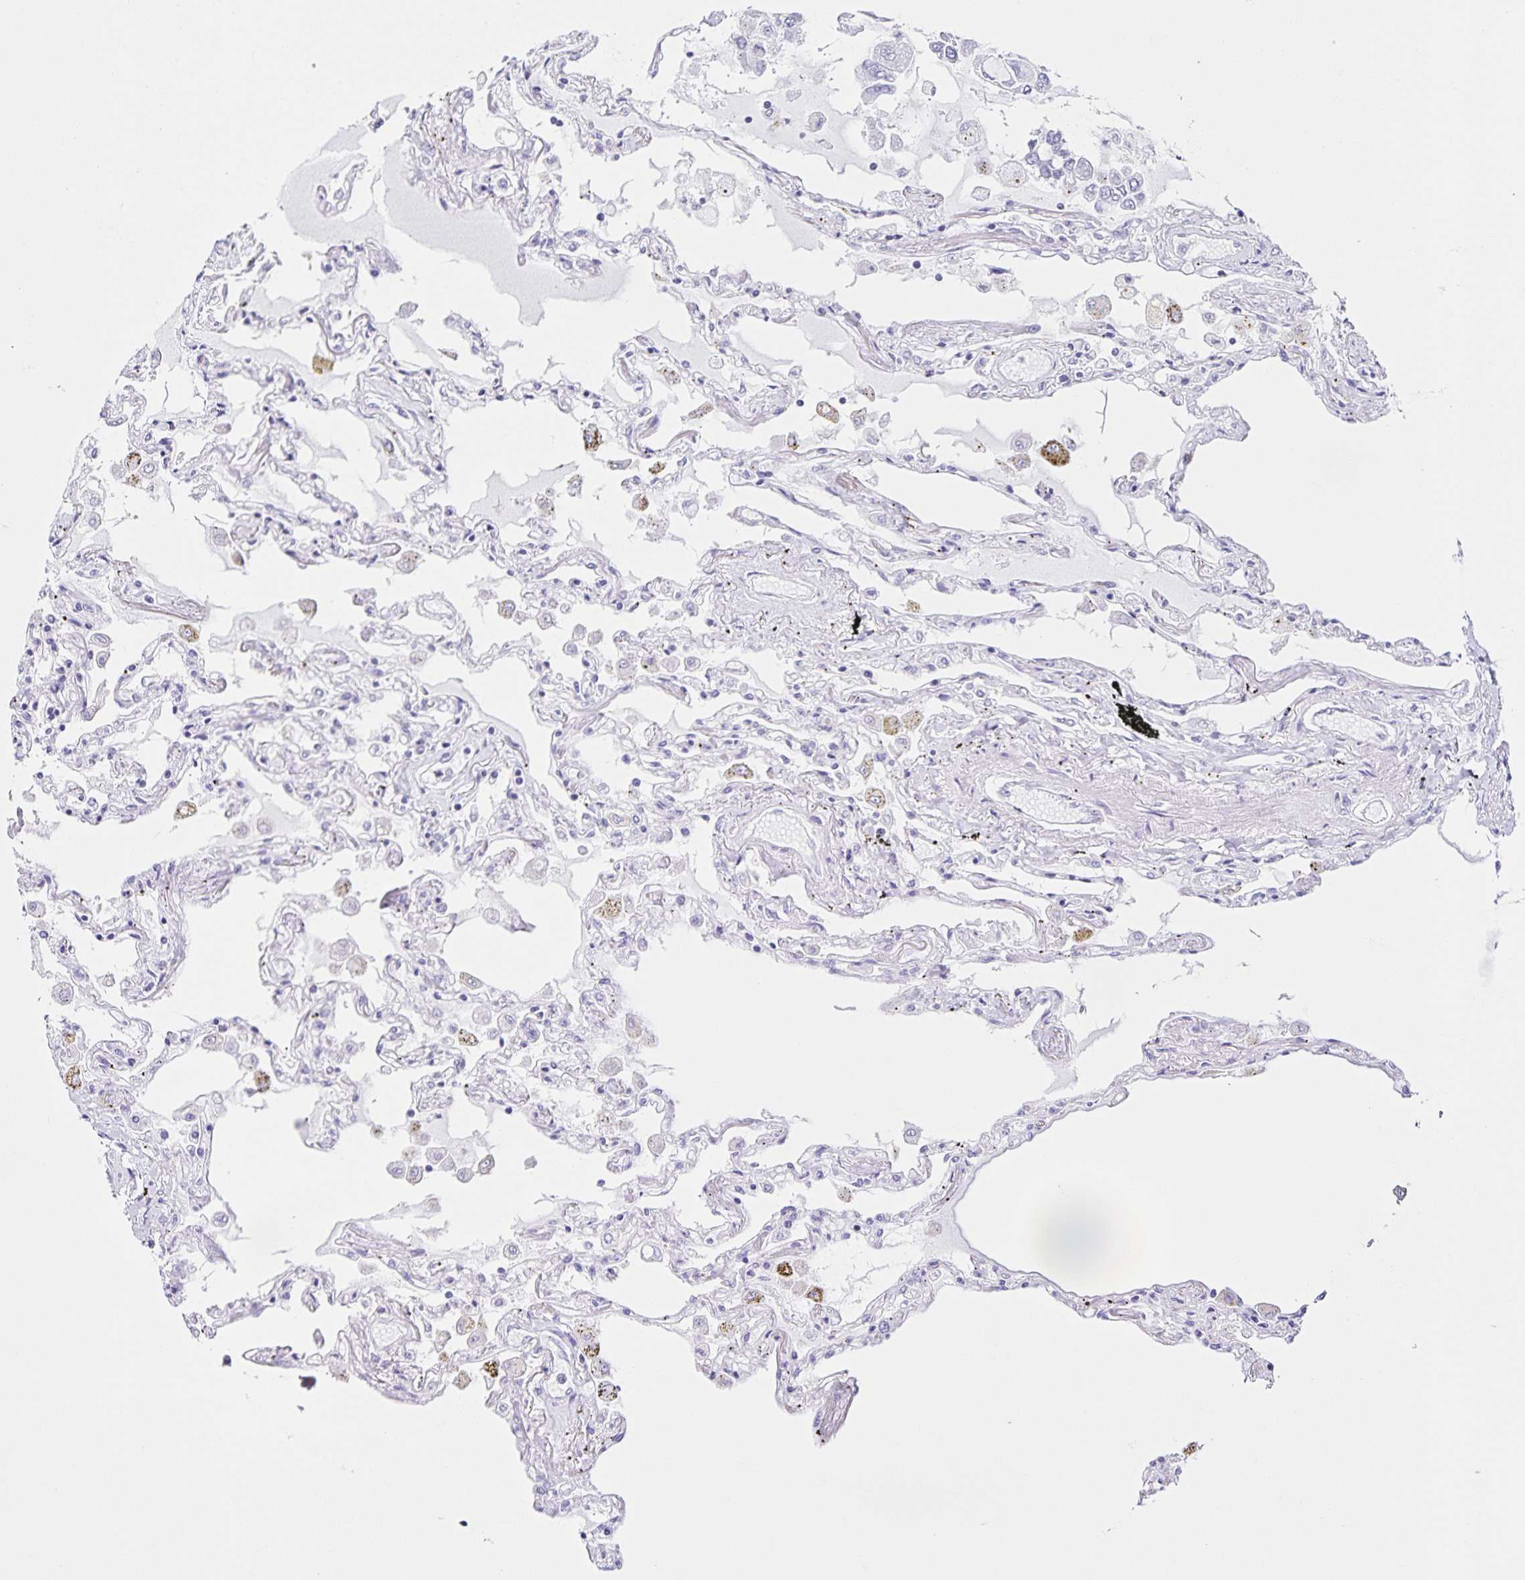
{"staining": {"intensity": "negative", "quantity": "none", "location": "none"}, "tissue": "lung", "cell_type": "Alveolar cells", "image_type": "normal", "snomed": [{"axis": "morphology", "description": "Normal tissue, NOS"}, {"axis": "morphology", "description": "Adenocarcinoma, NOS"}, {"axis": "topography", "description": "Cartilage tissue"}, {"axis": "topography", "description": "Lung"}], "caption": "Immunohistochemical staining of benign lung demonstrates no significant staining in alveolar cells.", "gene": "FAM170A", "patient": {"sex": "female", "age": 67}}